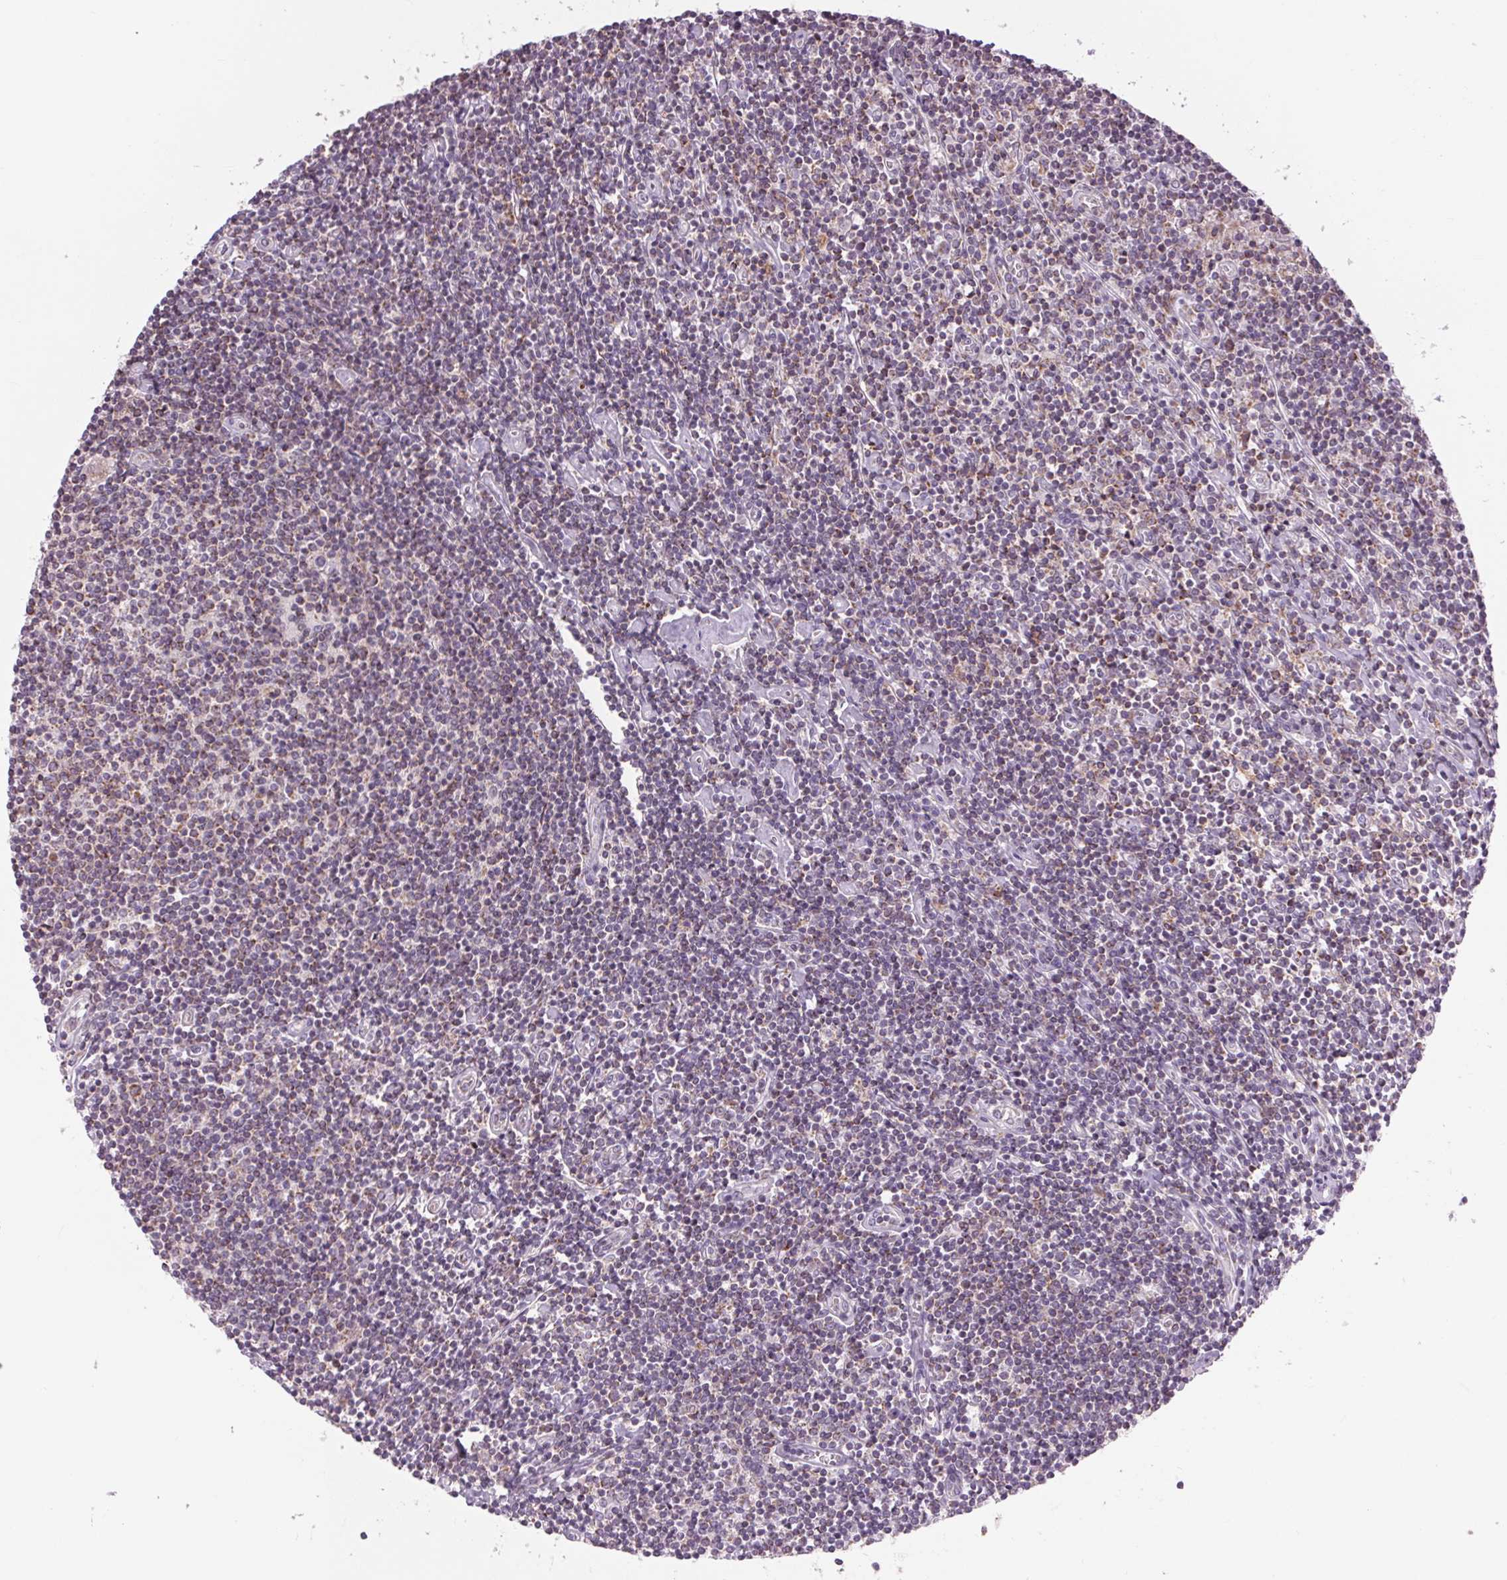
{"staining": {"intensity": "moderate", "quantity": "<25%", "location": "cytoplasmic/membranous"}, "tissue": "lymphoma", "cell_type": "Tumor cells", "image_type": "cancer", "snomed": [{"axis": "morphology", "description": "Hodgkin's disease, NOS"}, {"axis": "topography", "description": "Lymph node"}], "caption": "Immunohistochemistry staining of lymphoma, which shows low levels of moderate cytoplasmic/membranous positivity in about <25% of tumor cells indicating moderate cytoplasmic/membranous protein staining. The staining was performed using DAB (3,3'-diaminobenzidine) (brown) for protein detection and nuclei were counterstained in hematoxylin (blue).", "gene": "COX6A1", "patient": {"sex": "male", "age": 40}}